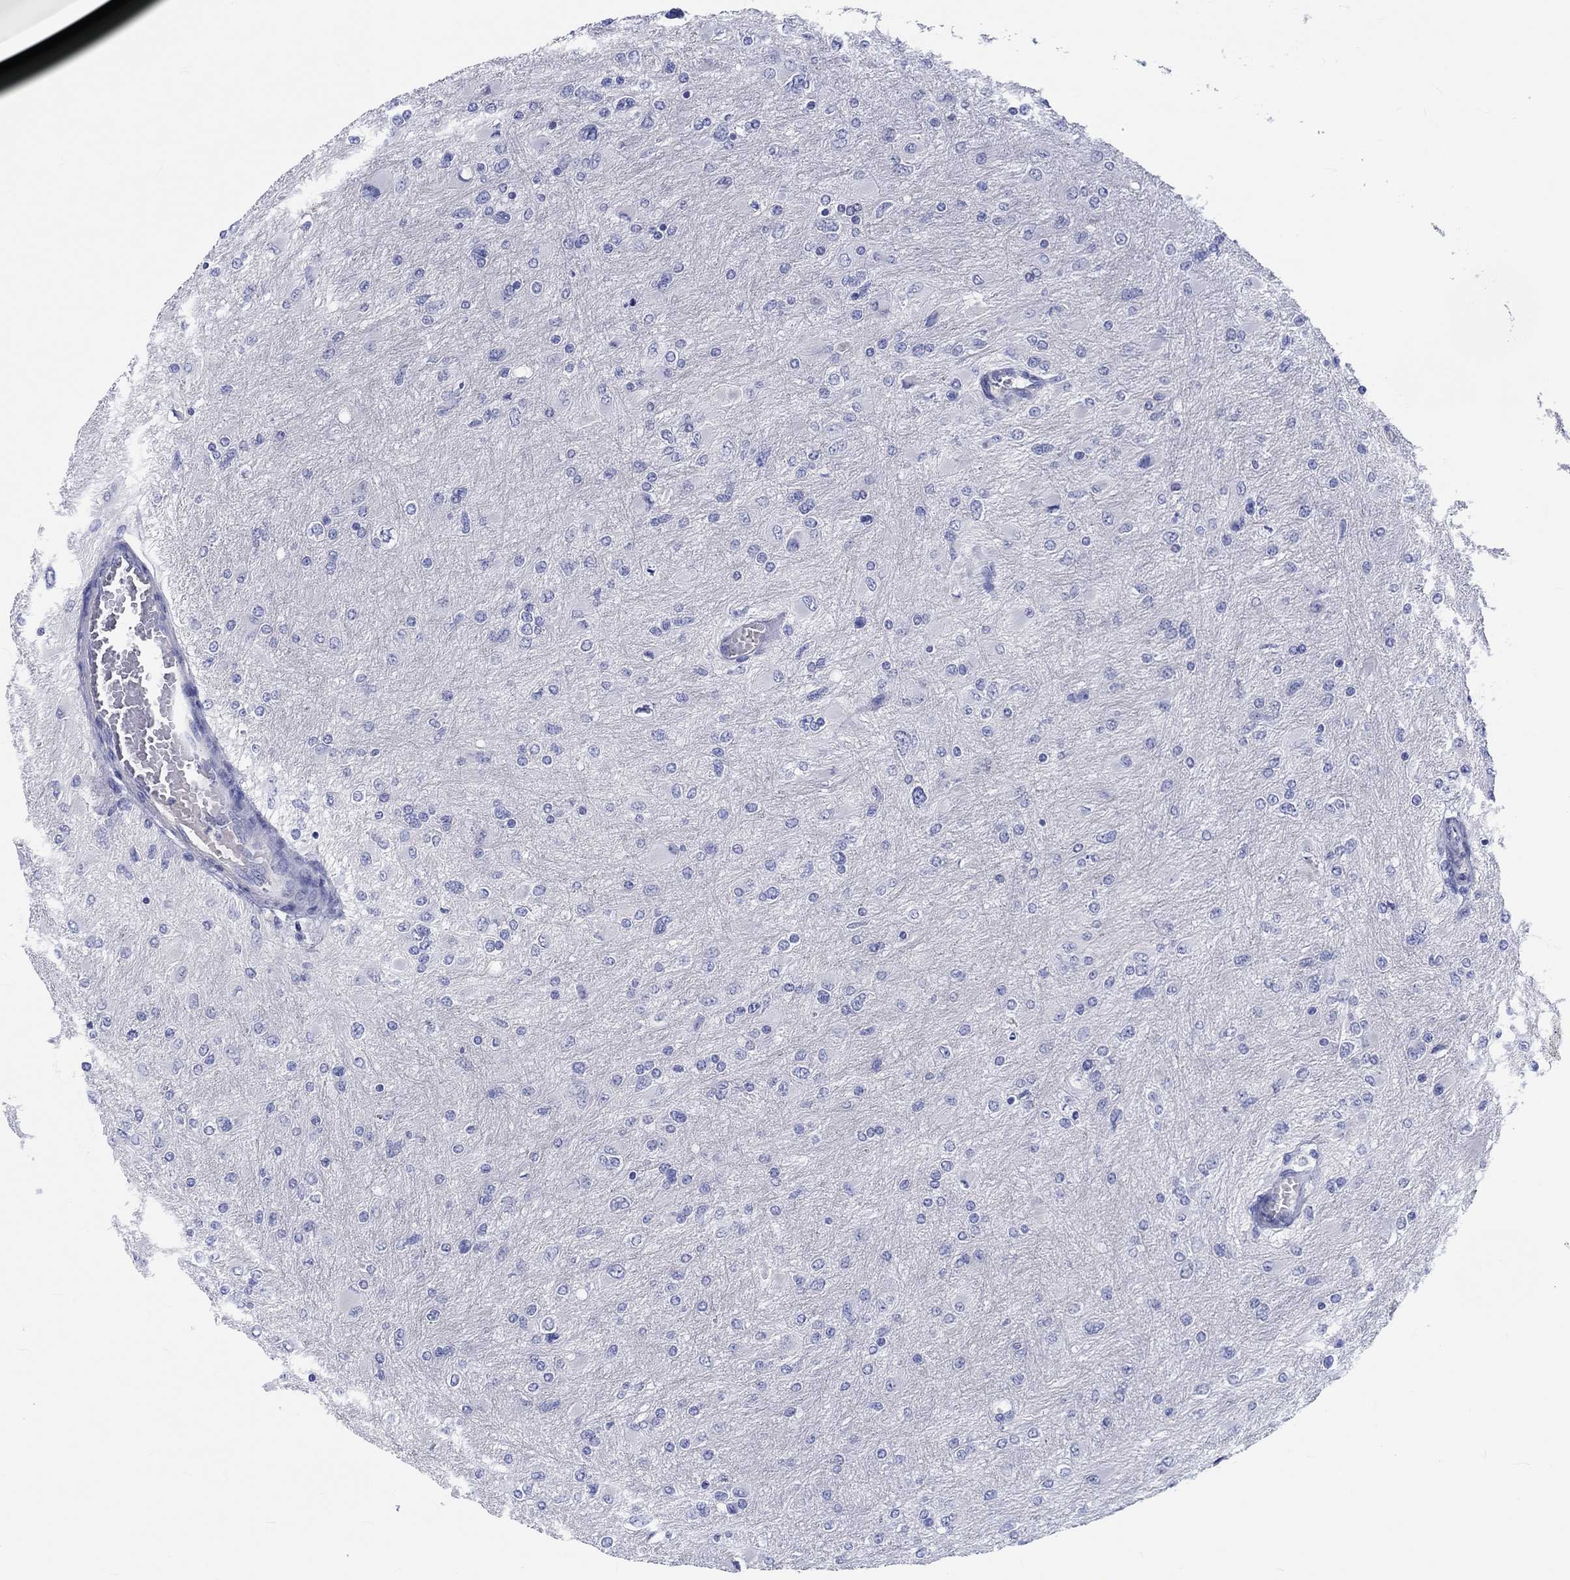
{"staining": {"intensity": "negative", "quantity": "none", "location": "none"}, "tissue": "glioma", "cell_type": "Tumor cells", "image_type": "cancer", "snomed": [{"axis": "morphology", "description": "Glioma, malignant, High grade"}, {"axis": "topography", "description": "Cerebral cortex"}], "caption": "Tumor cells show no significant protein positivity in malignant glioma (high-grade).", "gene": "CDY2B", "patient": {"sex": "female", "age": 36}}